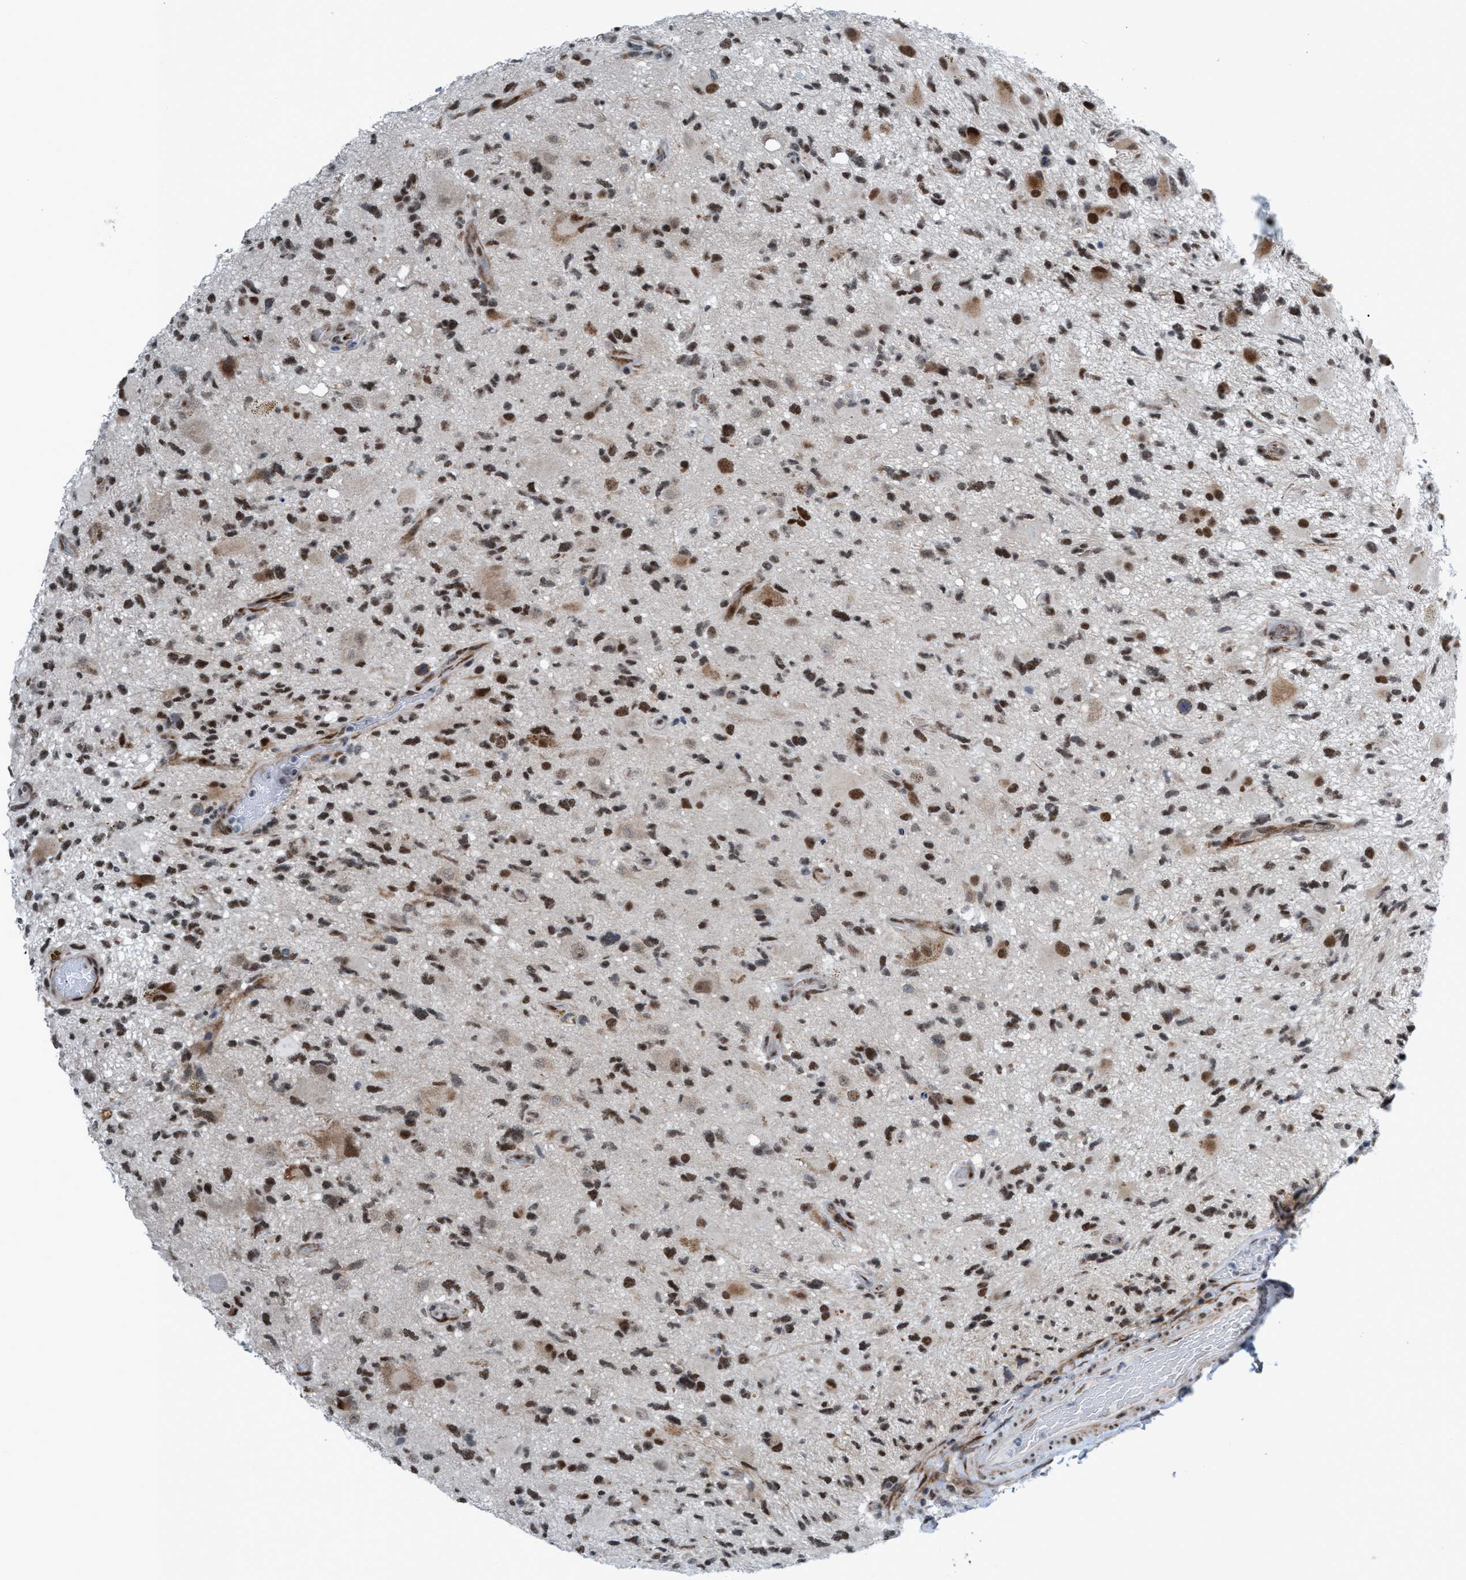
{"staining": {"intensity": "strong", "quantity": ">75%", "location": "nuclear"}, "tissue": "glioma", "cell_type": "Tumor cells", "image_type": "cancer", "snomed": [{"axis": "morphology", "description": "Glioma, malignant, High grade"}, {"axis": "topography", "description": "Brain"}], "caption": "Immunohistochemical staining of malignant glioma (high-grade) demonstrates high levels of strong nuclear protein expression in about >75% of tumor cells. The protein of interest is shown in brown color, while the nuclei are stained blue.", "gene": "CWC27", "patient": {"sex": "male", "age": 33}}